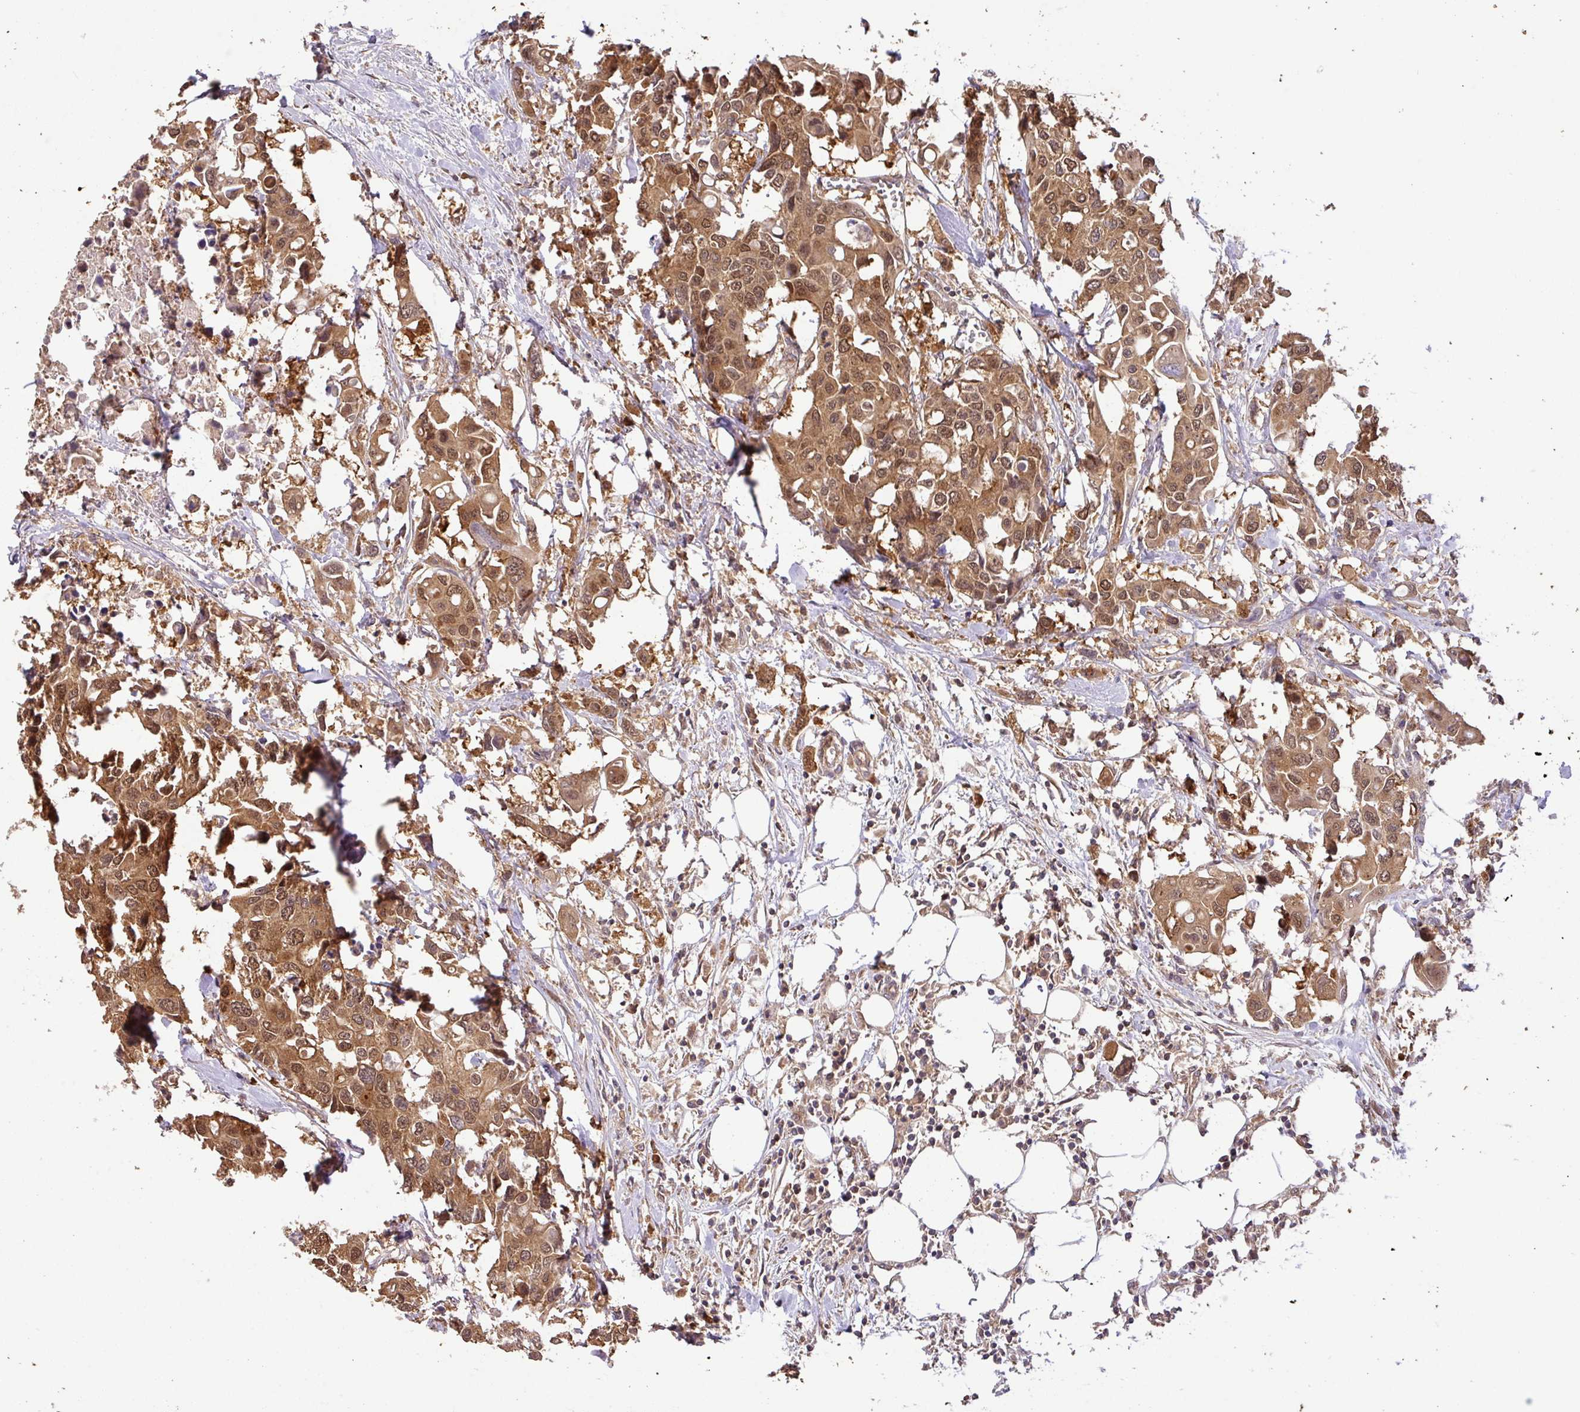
{"staining": {"intensity": "moderate", "quantity": ">75%", "location": "cytoplasmic/membranous,nuclear"}, "tissue": "colorectal cancer", "cell_type": "Tumor cells", "image_type": "cancer", "snomed": [{"axis": "morphology", "description": "Adenocarcinoma, NOS"}, {"axis": "topography", "description": "Colon"}], "caption": "Moderate cytoplasmic/membranous and nuclear staining is appreciated in about >75% of tumor cells in colorectal cancer (adenocarcinoma).", "gene": "GSPT1", "patient": {"sex": "male", "age": 77}}